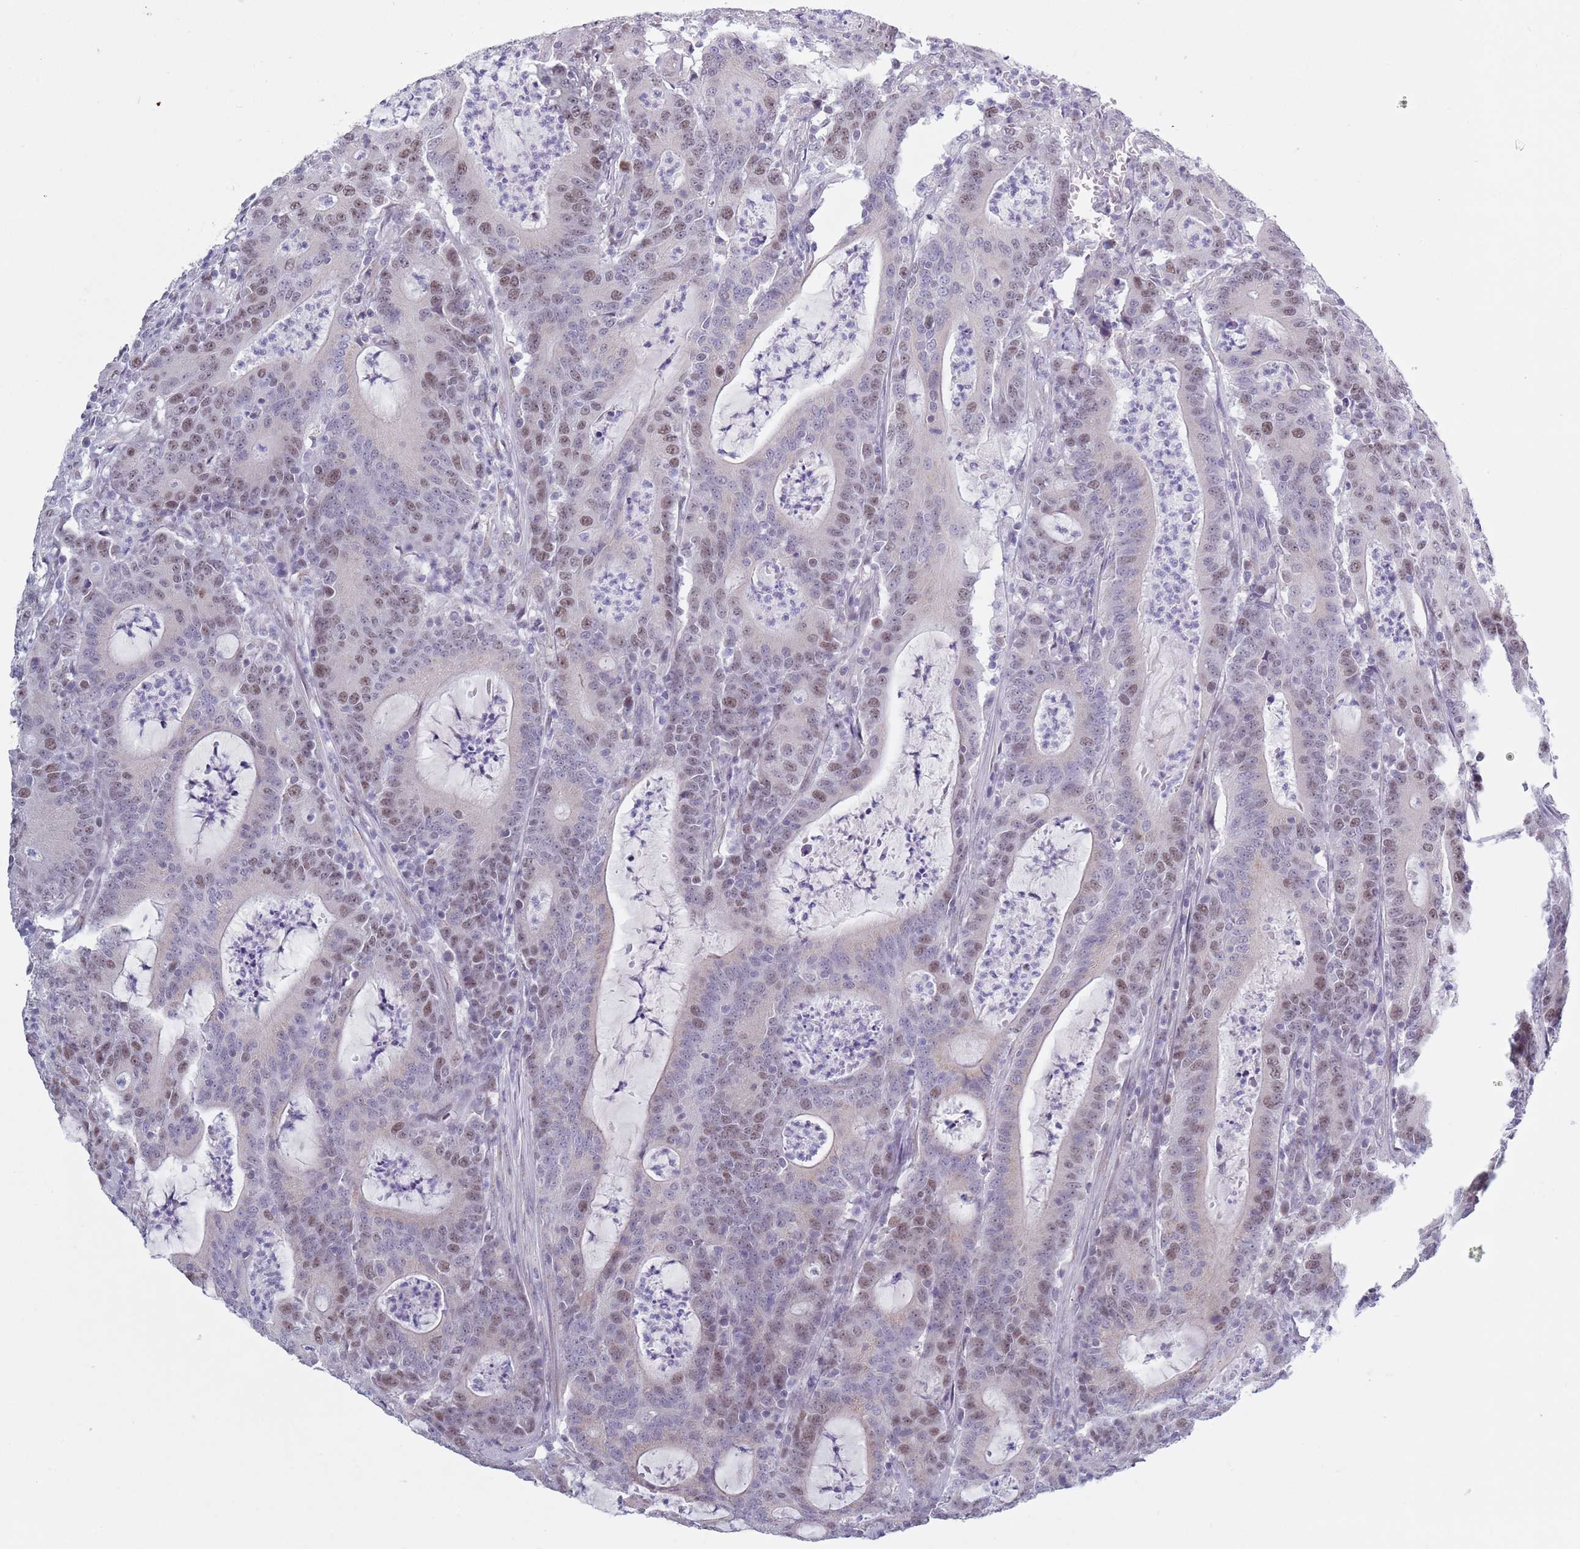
{"staining": {"intensity": "weak", "quantity": "25%-75%", "location": "nuclear"}, "tissue": "colorectal cancer", "cell_type": "Tumor cells", "image_type": "cancer", "snomed": [{"axis": "morphology", "description": "Adenocarcinoma, NOS"}, {"axis": "topography", "description": "Colon"}], "caption": "Colorectal cancer (adenocarcinoma) stained with DAB IHC exhibits low levels of weak nuclear expression in approximately 25%-75% of tumor cells. Nuclei are stained in blue.", "gene": "ZKSCAN2", "patient": {"sex": "male", "age": 83}}